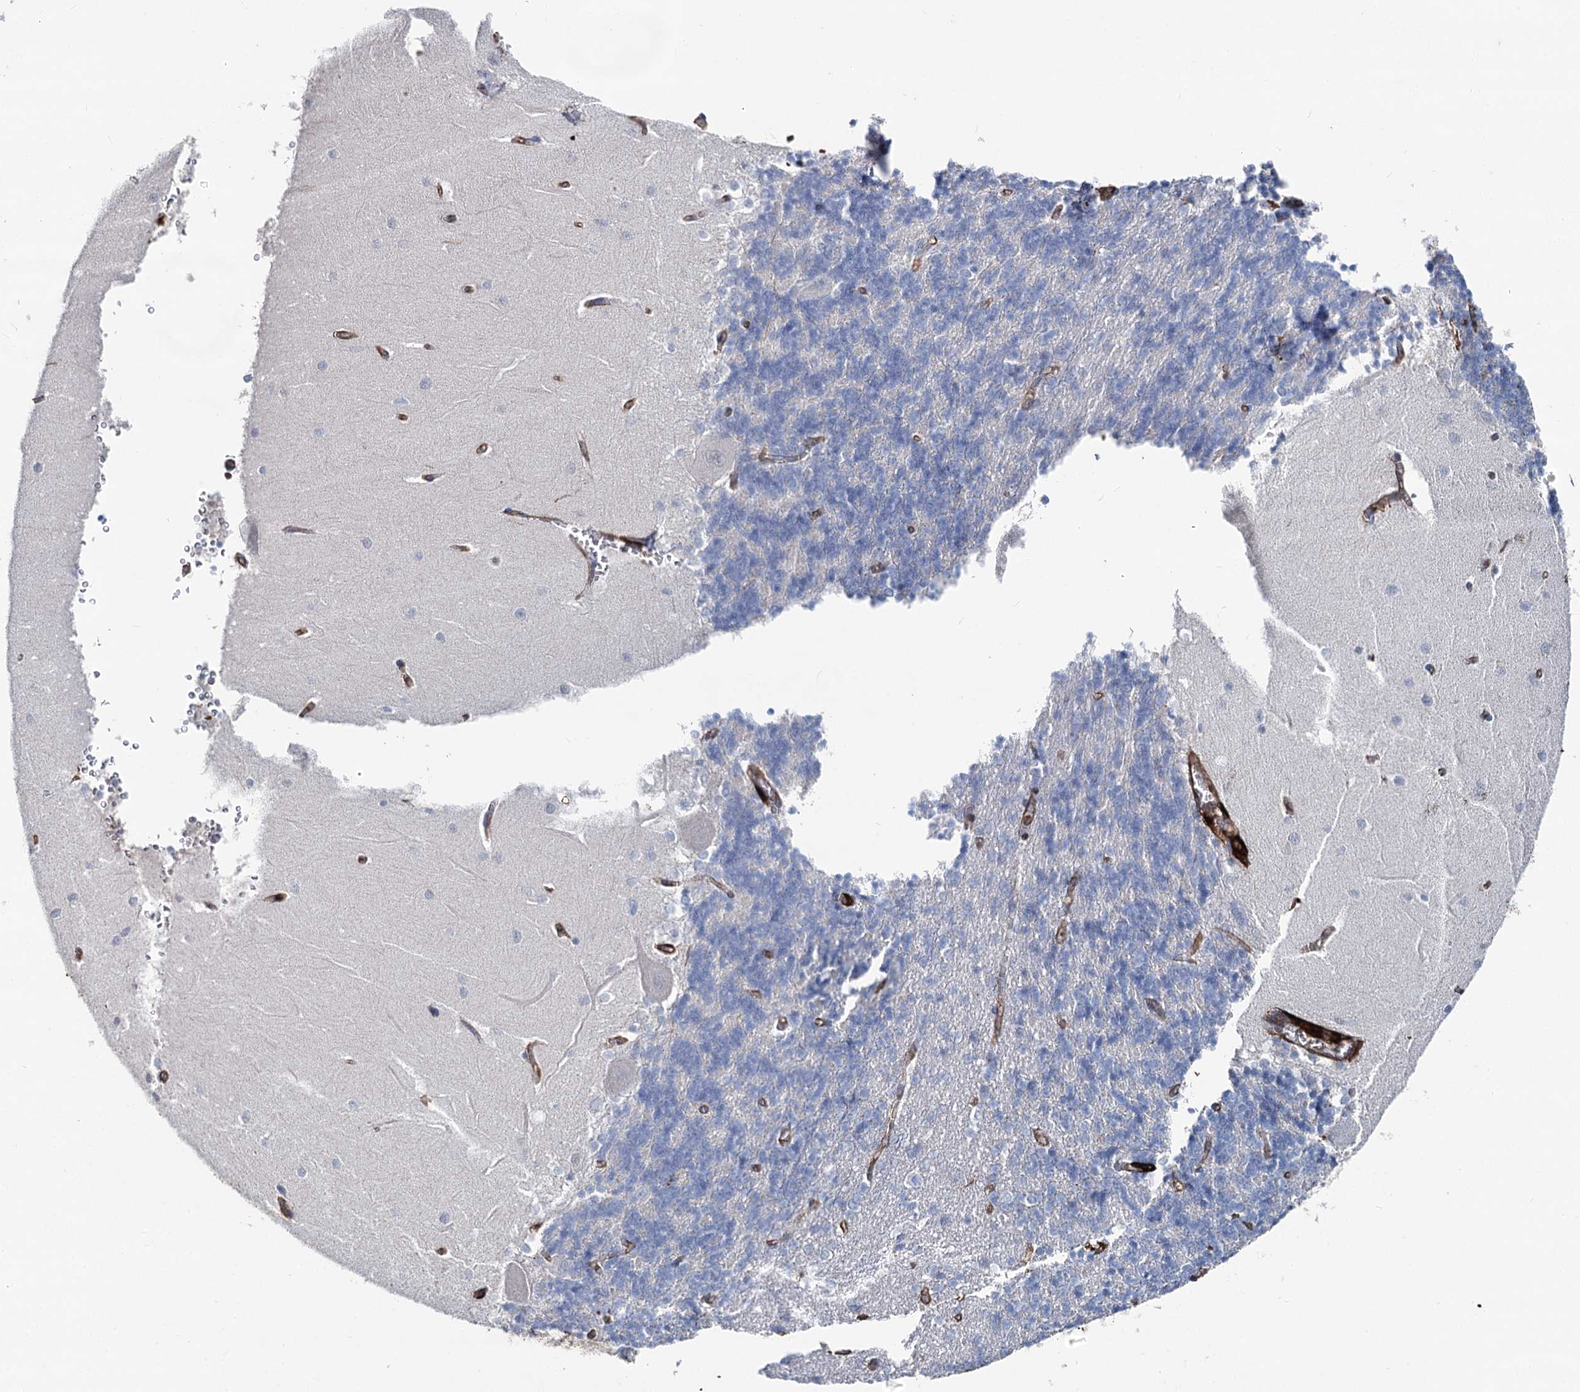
{"staining": {"intensity": "negative", "quantity": "none", "location": "none"}, "tissue": "cerebellum", "cell_type": "Cells in granular layer", "image_type": "normal", "snomed": [{"axis": "morphology", "description": "Normal tissue, NOS"}, {"axis": "topography", "description": "Cerebellum"}], "caption": "Cerebellum stained for a protein using IHC exhibits no positivity cells in granular layer.", "gene": "CLEC4M", "patient": {"sex": "male", "age": 37}}